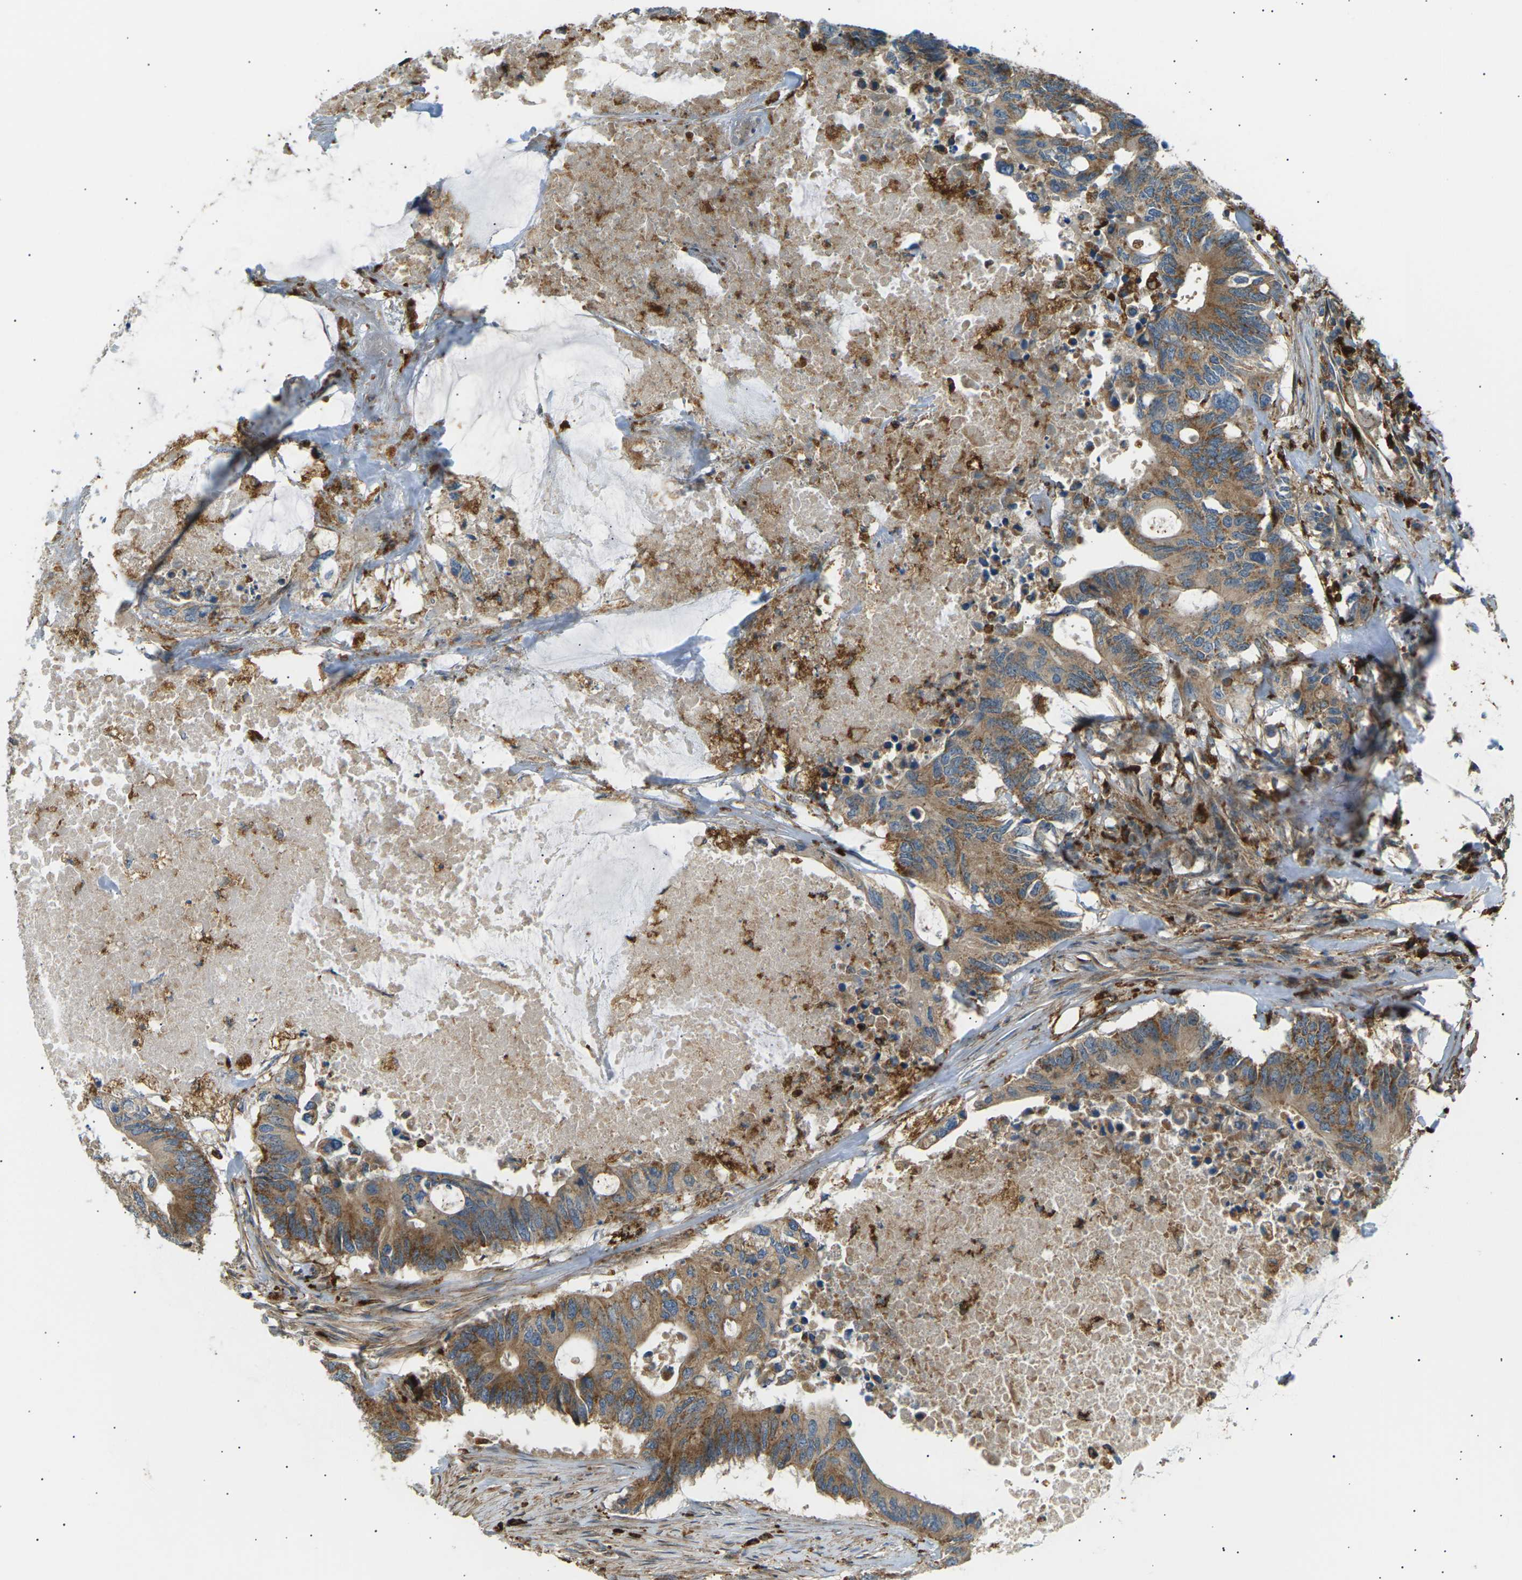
{"staining": {"intensity": "moderate", "quantity": ">75%", "location": "cytoplasmic/membranous"}, "tissue": "colorectal cancer", "cell_type": "Tumor cells", "image_type": "cancer", "snomed": [{"axis": "morphology", "description": "Adenocarcinoma, NOS"}, {"axis": "topography", "description": "Colon"}], "caption": "High-power microscopy captured an immunohistochemistry micrograph of colorectal cancer (adenocarcinoma), revealing moderate cytoplasmic/membranous staining in about >75% of tumor cells.", "gene": "CDK17", "patient": {"sex": "male", "age": 71}}